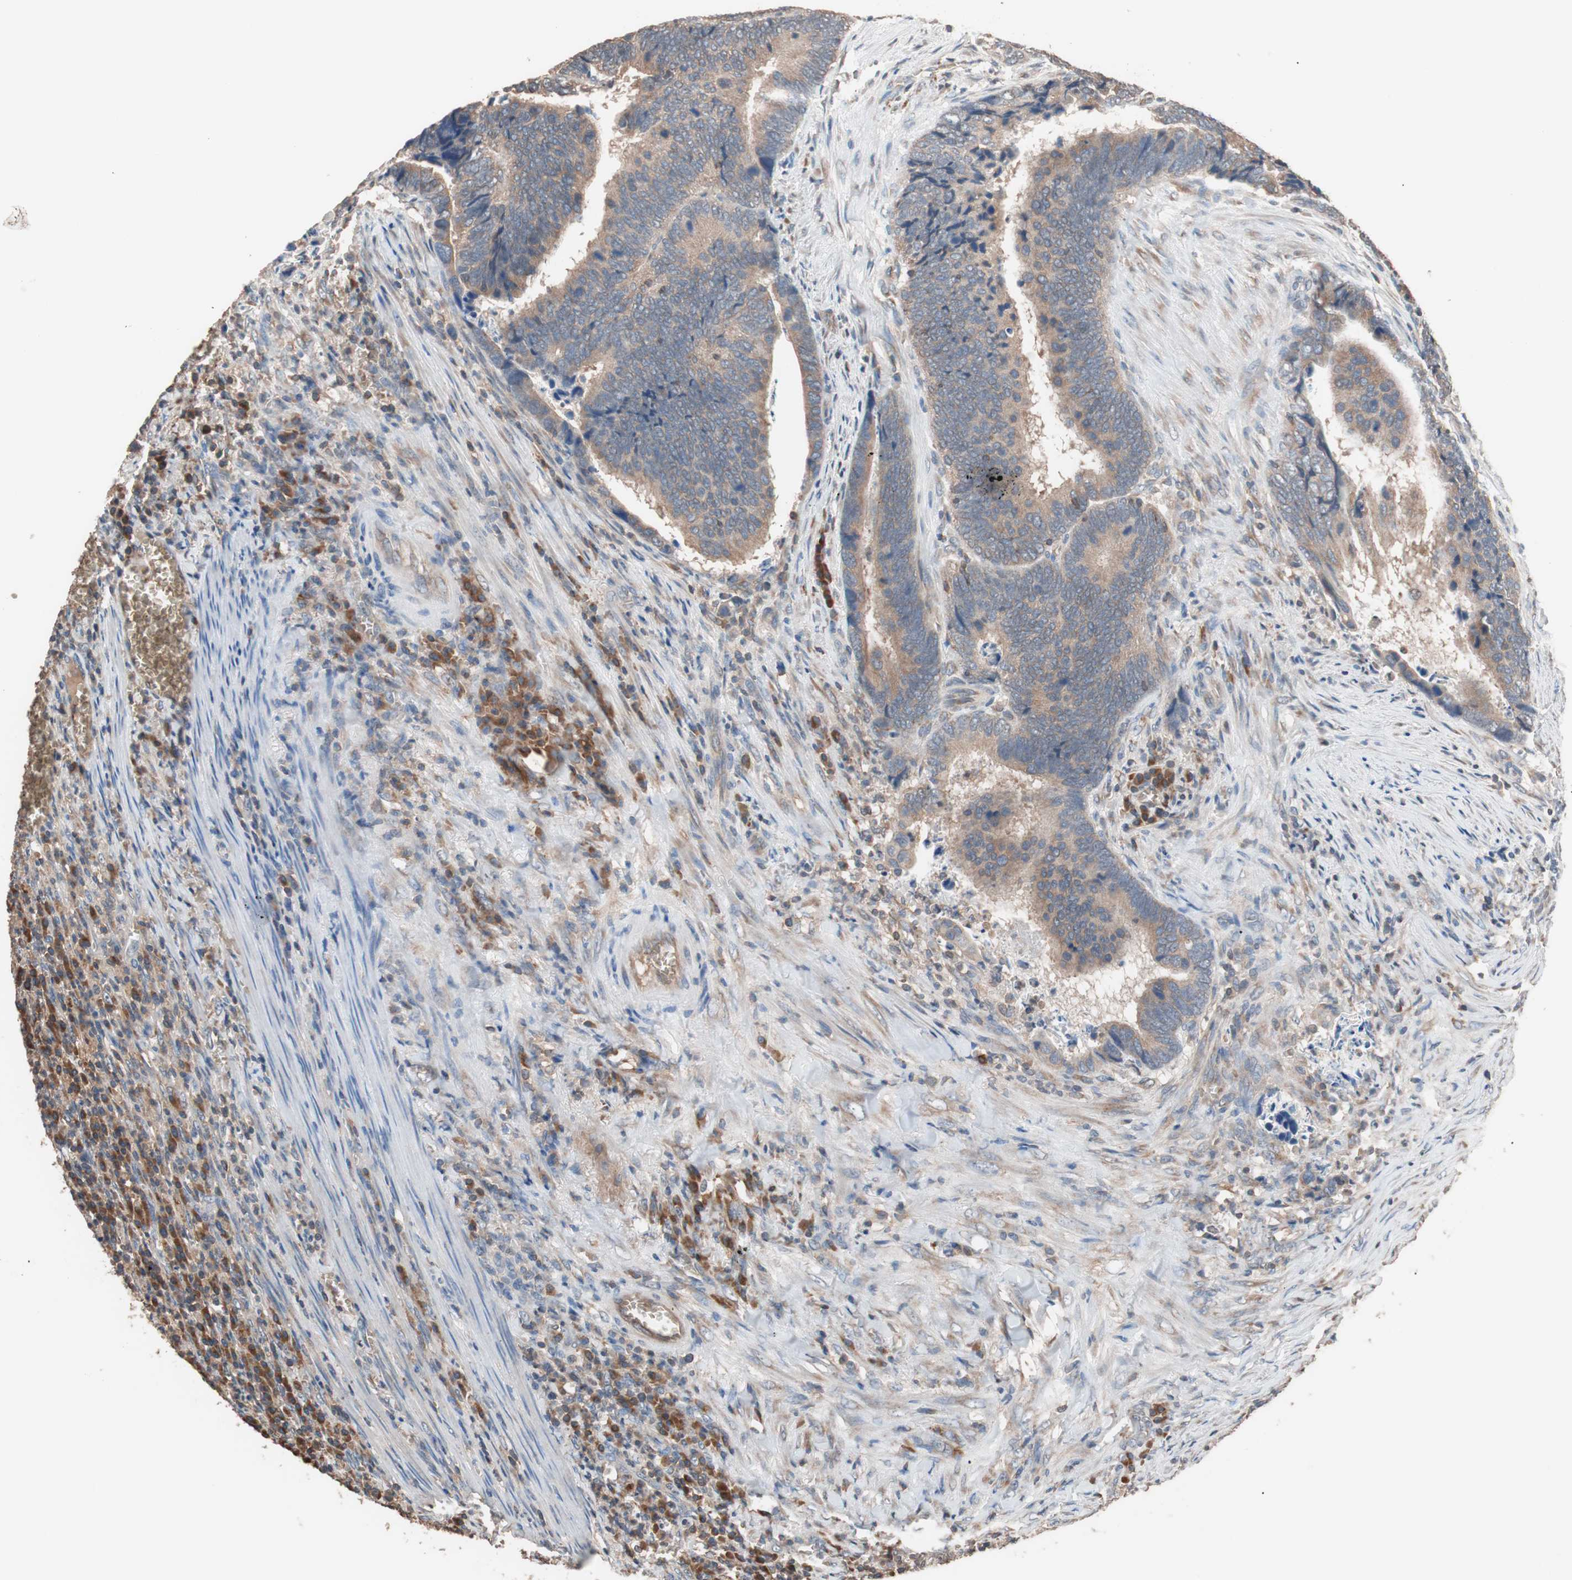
{"staining": {"intensity": "moderate", "quantity": ">75%", "location": "cytoplasmic/membranous"}, "tissue": "colorectal cancer", "cell_type": "Tumor cells", "image_type": "cancer", "snomed": [{"axis": "morphology", "description": "Adenocarcinoma, NOS"}, {"axis": "topography", "description": "Colon"}], "caption": "Immunohistochemical staining of colorectal cancer (adenocarcinoma) exhibits moderate cytoplasmic/membranous protein positivity in about >75% of tumor cells. Immunohistochemistry stains the protein in brown and the nuclei are stained blue.", "gene": "GLYCTK", "patient": {"sex": "male", "age": 72}}